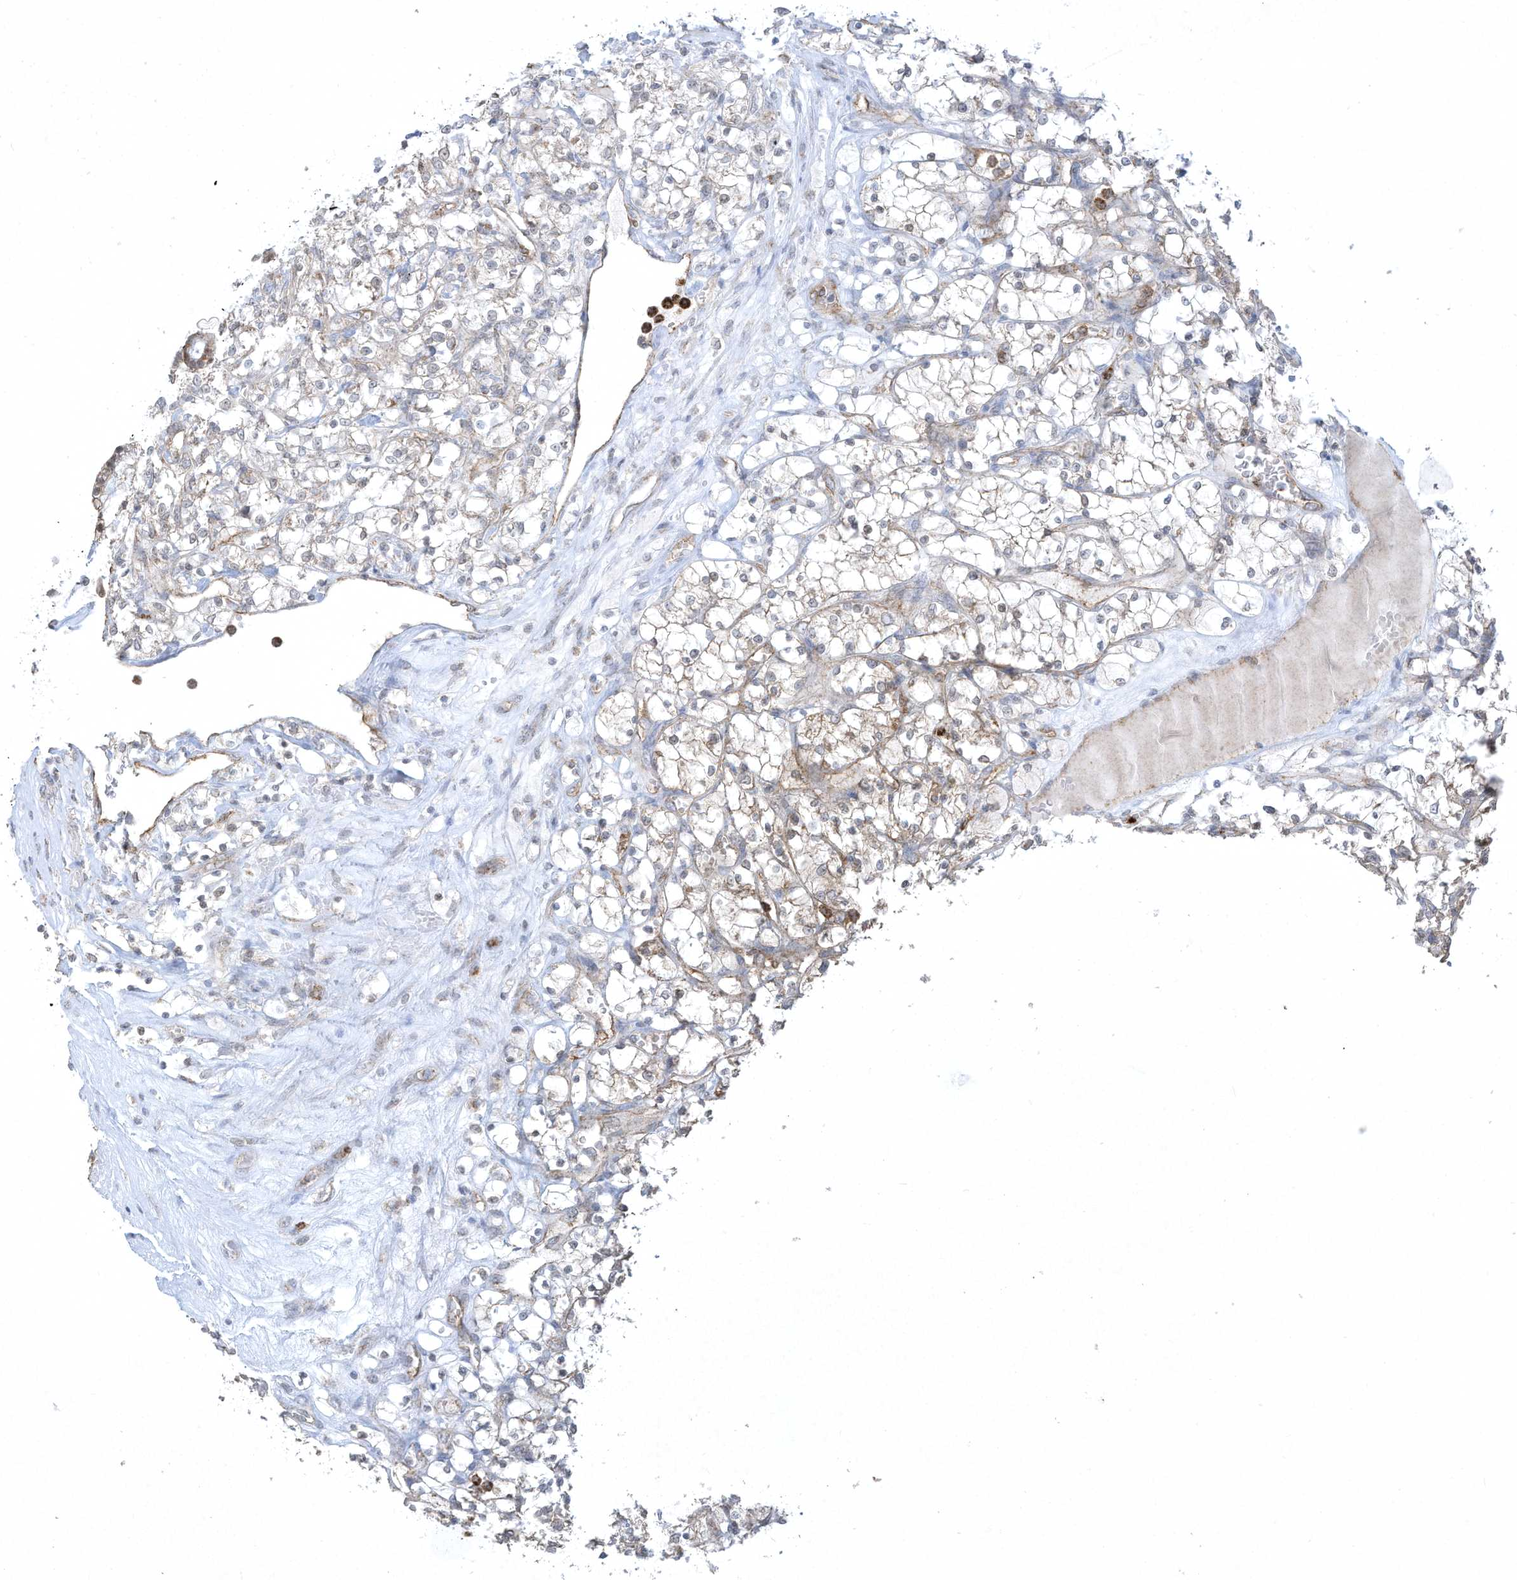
{"staining": {"intensity": "weak", "quantity": "<25%", "location": "cytoplasmic/membranous"}, "tissue": "renal cancer", "cell_type": "Tumor cells", "image_type": "cancer", "snomed": [{"axis": "morphology", "description": "Adenocarcinoma, NOS"}, {"axis": "topography", "description": "Kidney"}], "caption": "Renal cancer stained for a protein using IHC exhibits no positivity tumor cells.", "gene": "CHRNA4", "patient": {"sex": "female", "age": 69}}